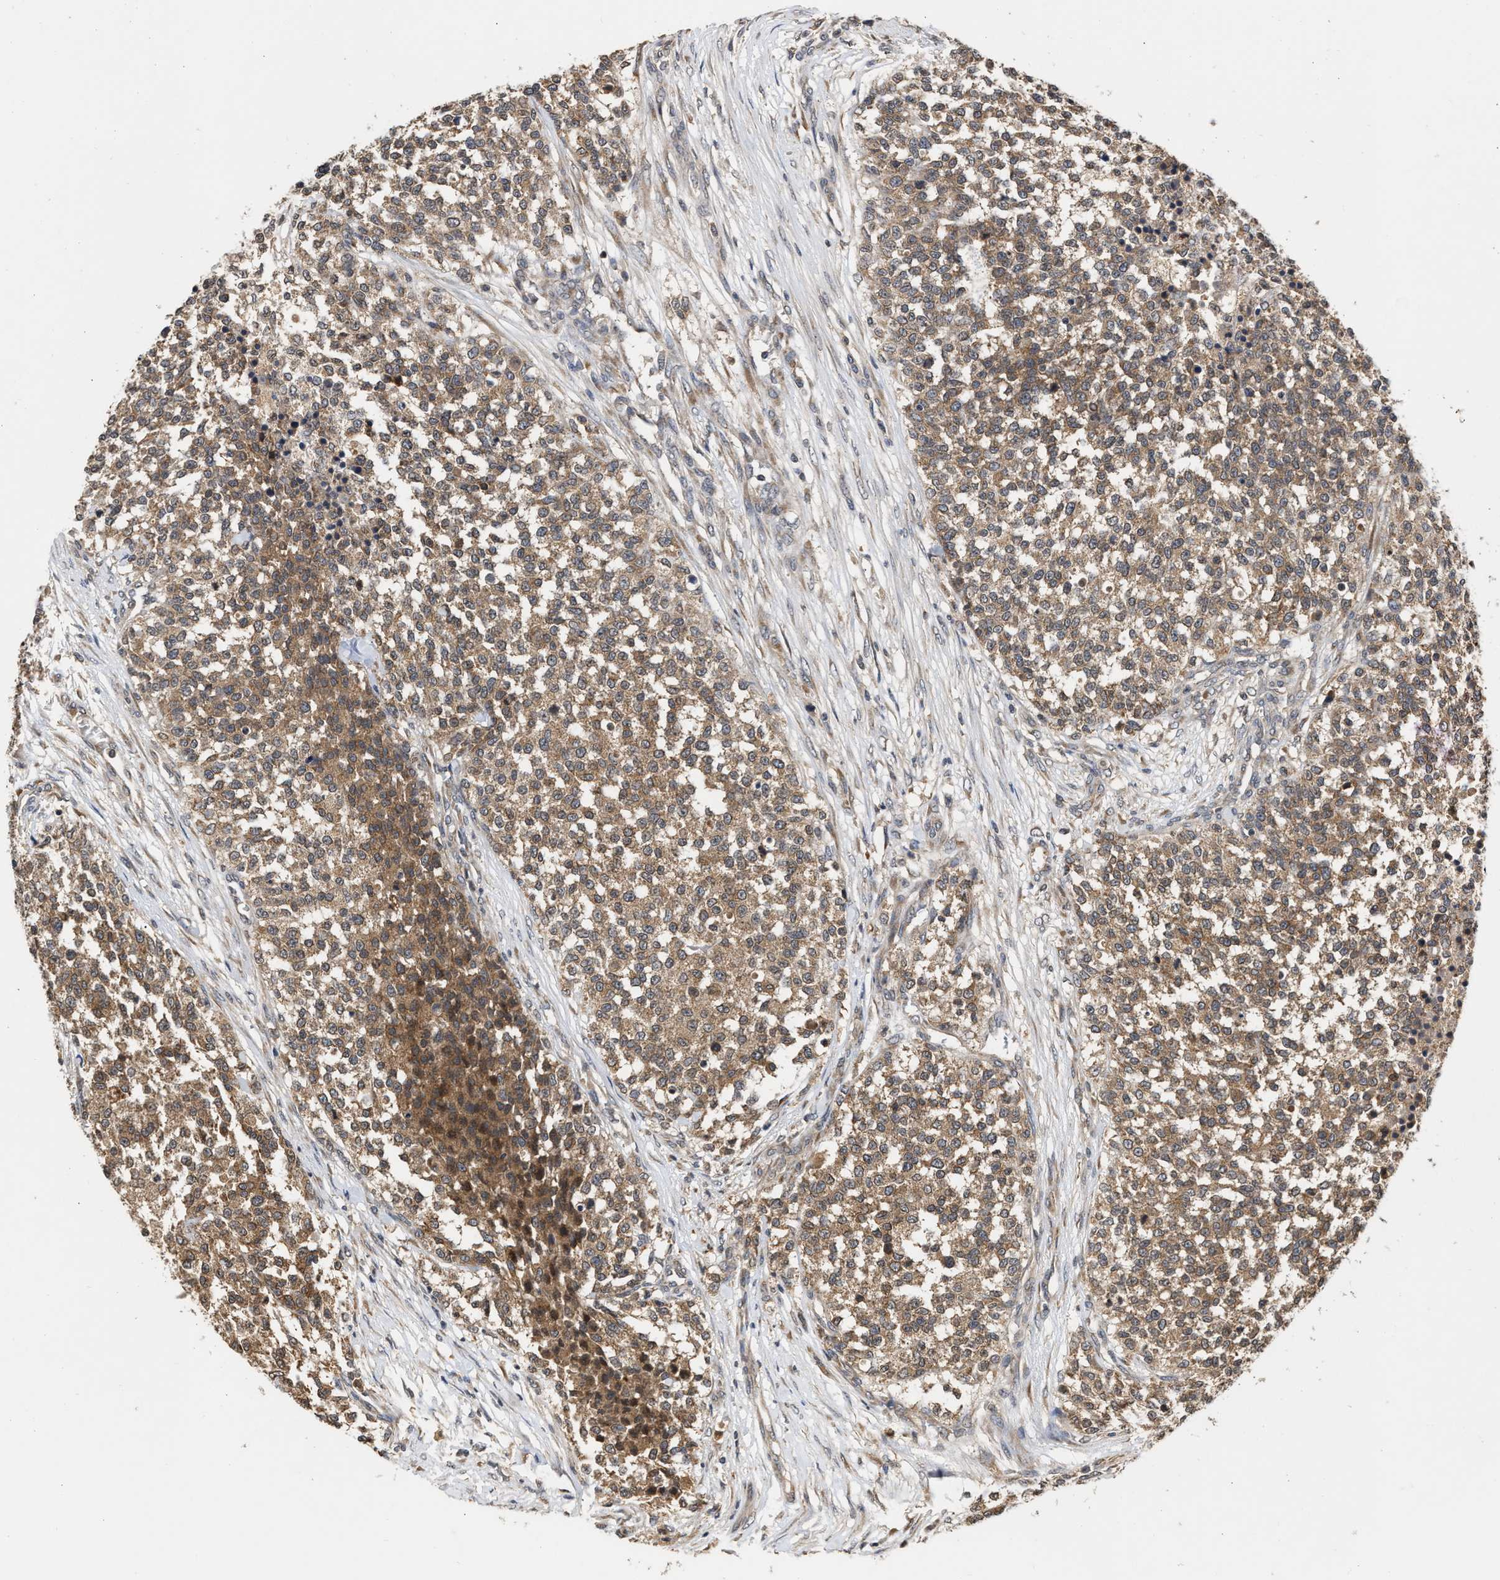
{"staining": {"intensity": "moderate", "quantity": ">75%", "location": "cytoplasmic/membranous"}, "tissue": "testis cancer", "cell_type": "Tumor cells", "image_type": "cancer", "snomed": [{"axis": "morphology", "description": "Seminoma, NOS"}, {"axis": "topography", "description": "Testis"}], "caption": "Moderate cytoplasmic/membranous protein staining is identified in approximately >75% of tumor cells in testis cancer (seminoma). The staining was performed using DAB (3,3'-diaminobenzidine) to visualize the protein expression in brown, while the nuclei were stained in blue with hematoxylin (Magnification: 20x).", "gene": "SAR1A", "patient": {"sex": "male", "age": 59}}